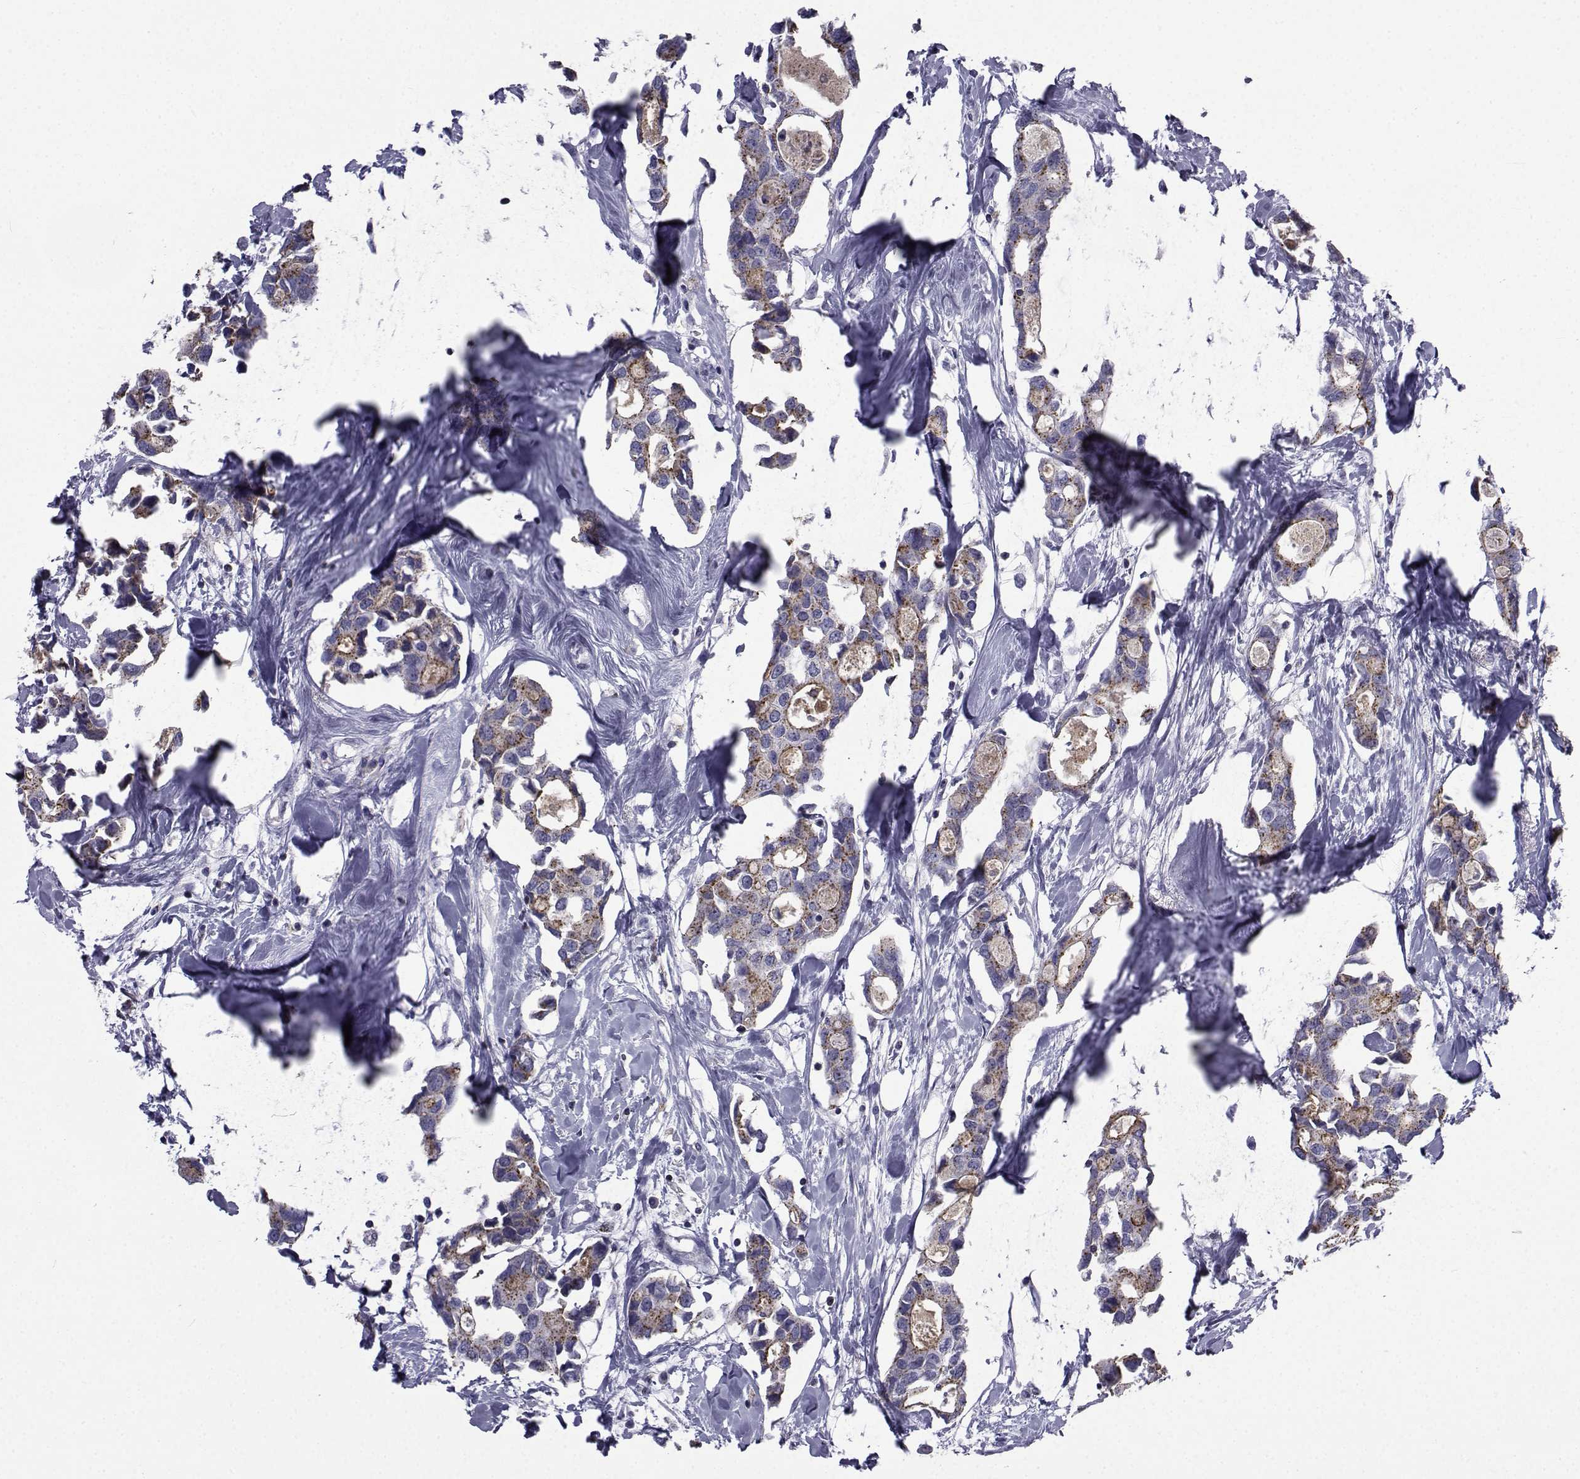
{"staining": {"intensity": "moderate", "quantity": ">75%", "location": "cytoplasmic/membranous"}, "tissue": "breast cancer", "cell_type": "Tumor cells", "image_type": "cancer", "snomed": [{"axis": "morphology", "description": "Duct carcinoma"}, {"axis": "topography", "description": "Breast"}], "caption": "Protein staining of breast infiltrating ductal carcinoma tissue reveals moderate cytoplasmic/membranous positivity in approximately >75% of tumor cells.", "gene": "PDE6H", "patient": {"sex": "female", "age": 83}}